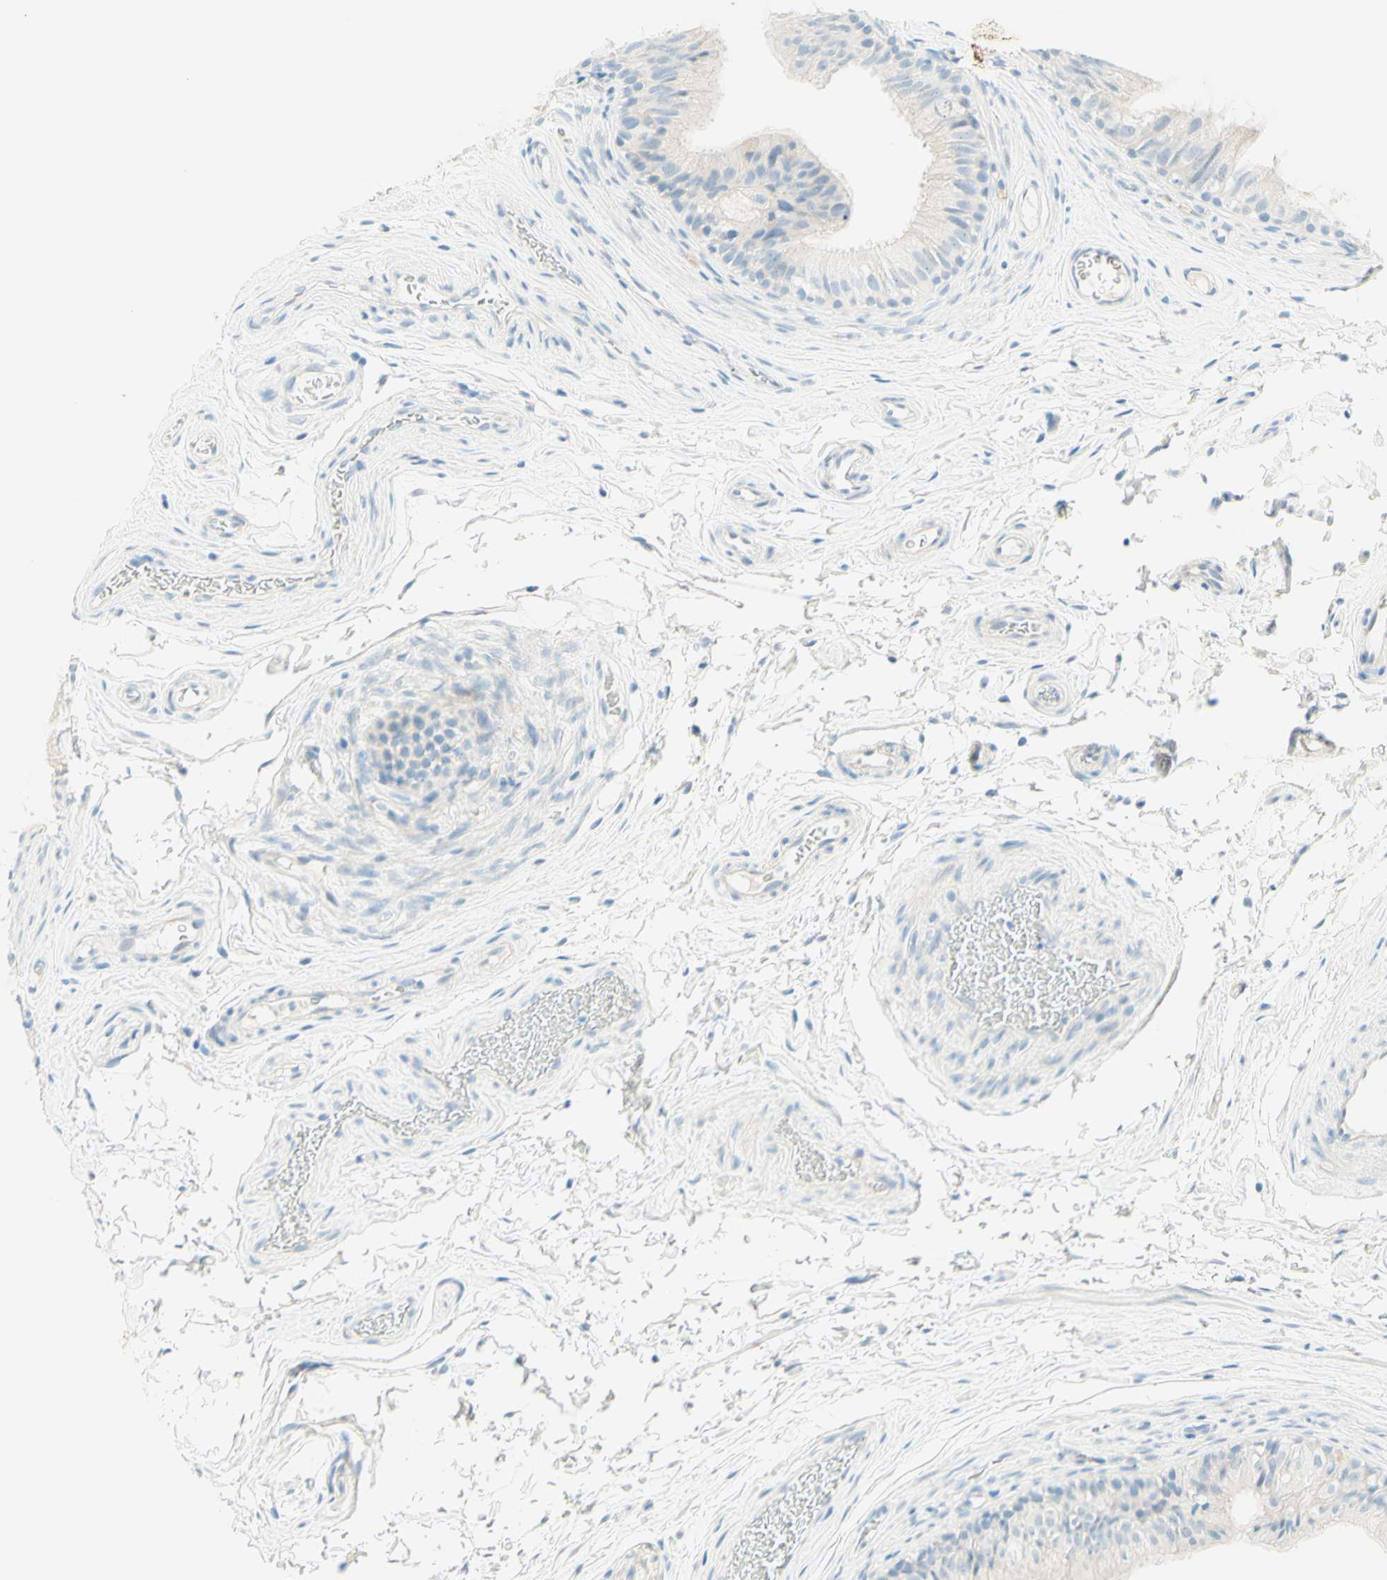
{"staining": {"intensity": "negative", "quantity": "none", "location": "none"}, "tissue": "epididymis", "cell_type": "Glandular cells", "image_type": "normal", "snomed": [{"axis": "morphology", "description": "Normal tissue, NOS"}, {"axis": "topography", "description": "Epididymis"}], "caption": "IHC histopathology image of unremarkable epididymis stained for a protein (brown), which reveals no positivity in glandular cells.", "gene": "TMEM132D", "patient": {"sex": "male", "age": 36}}